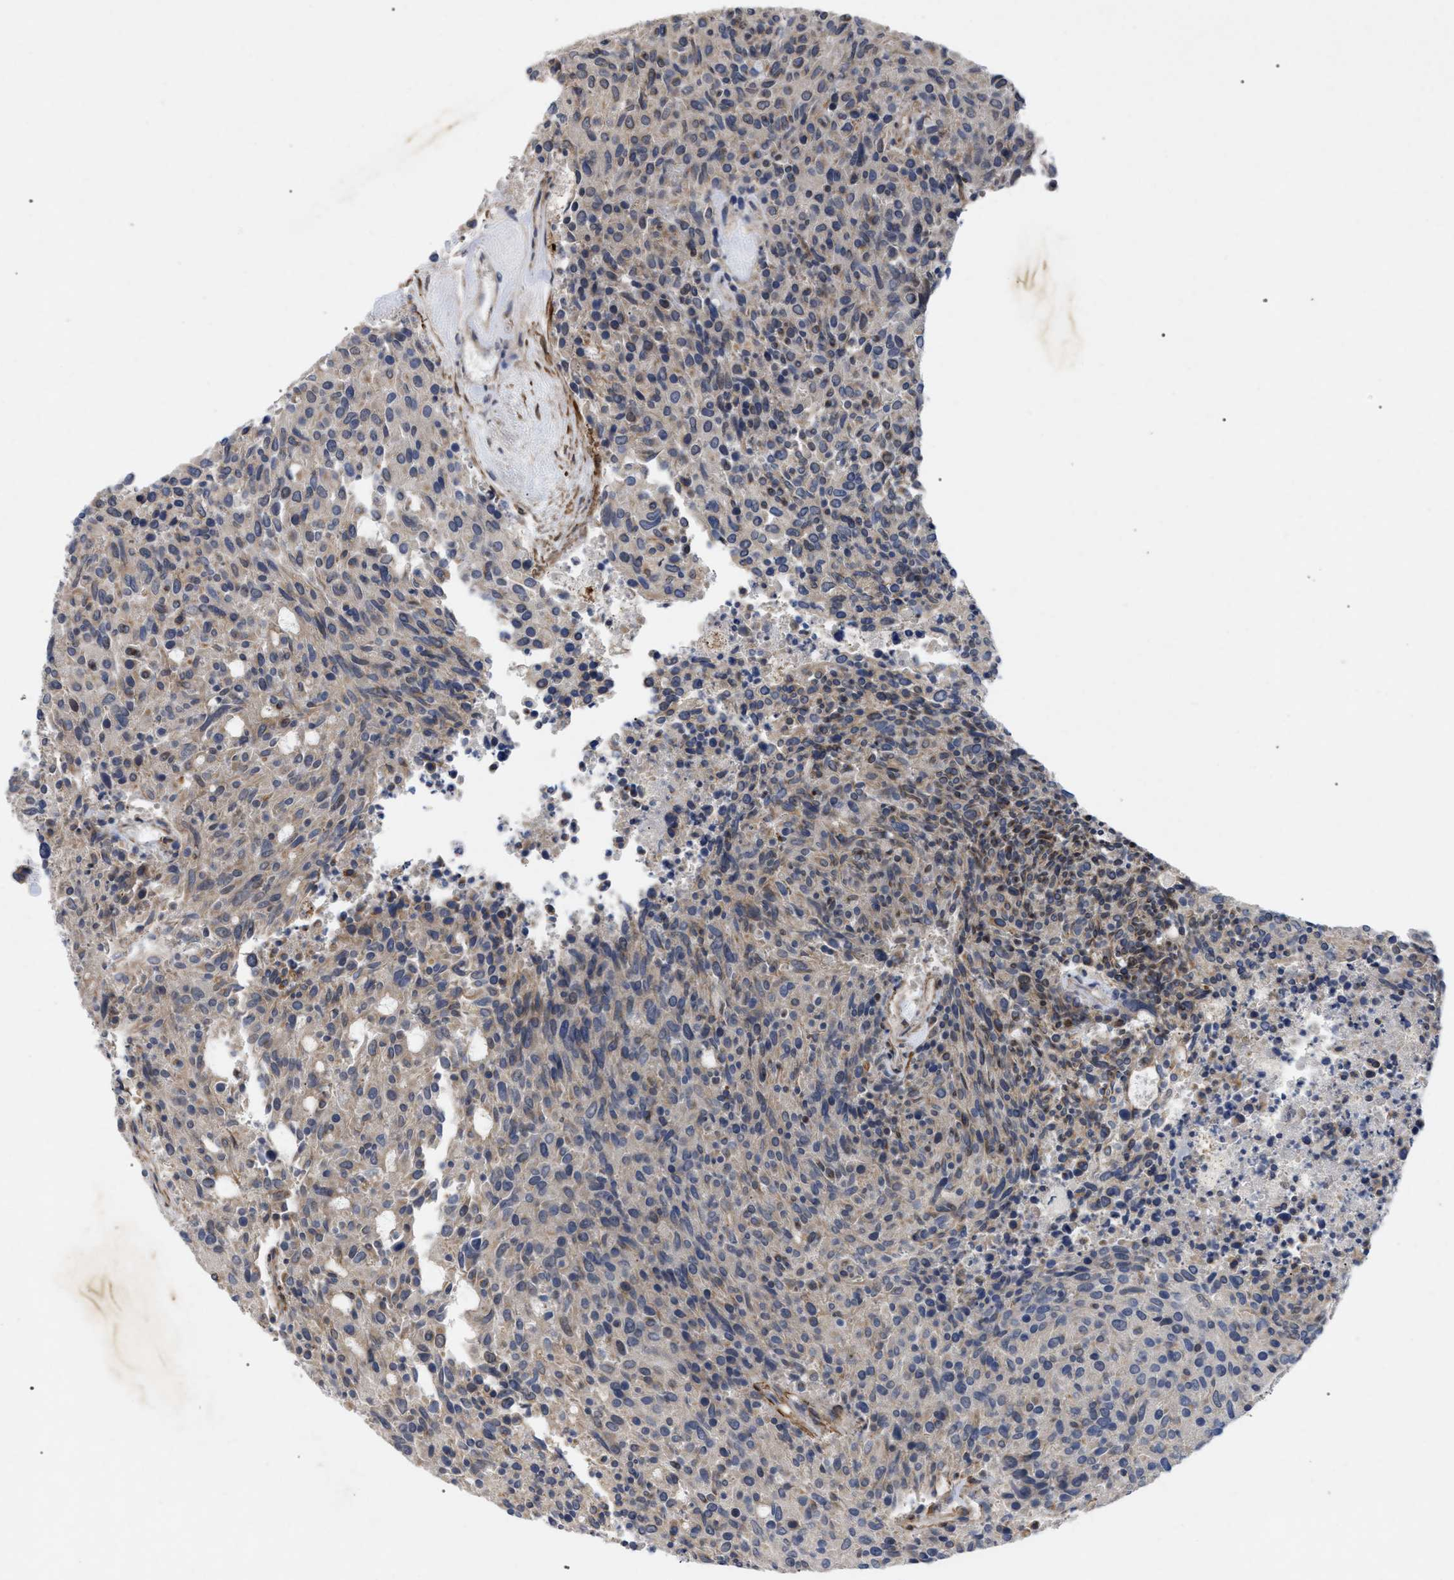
{"staining": {"intensity": "weak", "quantity": "<25%", "location": "cytoplasmic/membranous"}, "tissue": "carcinoid", "cell_type": "Tumor cells", "image_type": "cancer", "snomed": [{"axis": "morphology", "description": "Carcinoid, malignant, NOS"}, {"axis": "topography", "description": "Pancreas"}], "caption": "Immunohistochemistry (IHC) of malignant carcinoid displays no staining in tumor cells.", "gene": "ST6GALNAC6", "patient": {"sex": "female", "age": 54}}